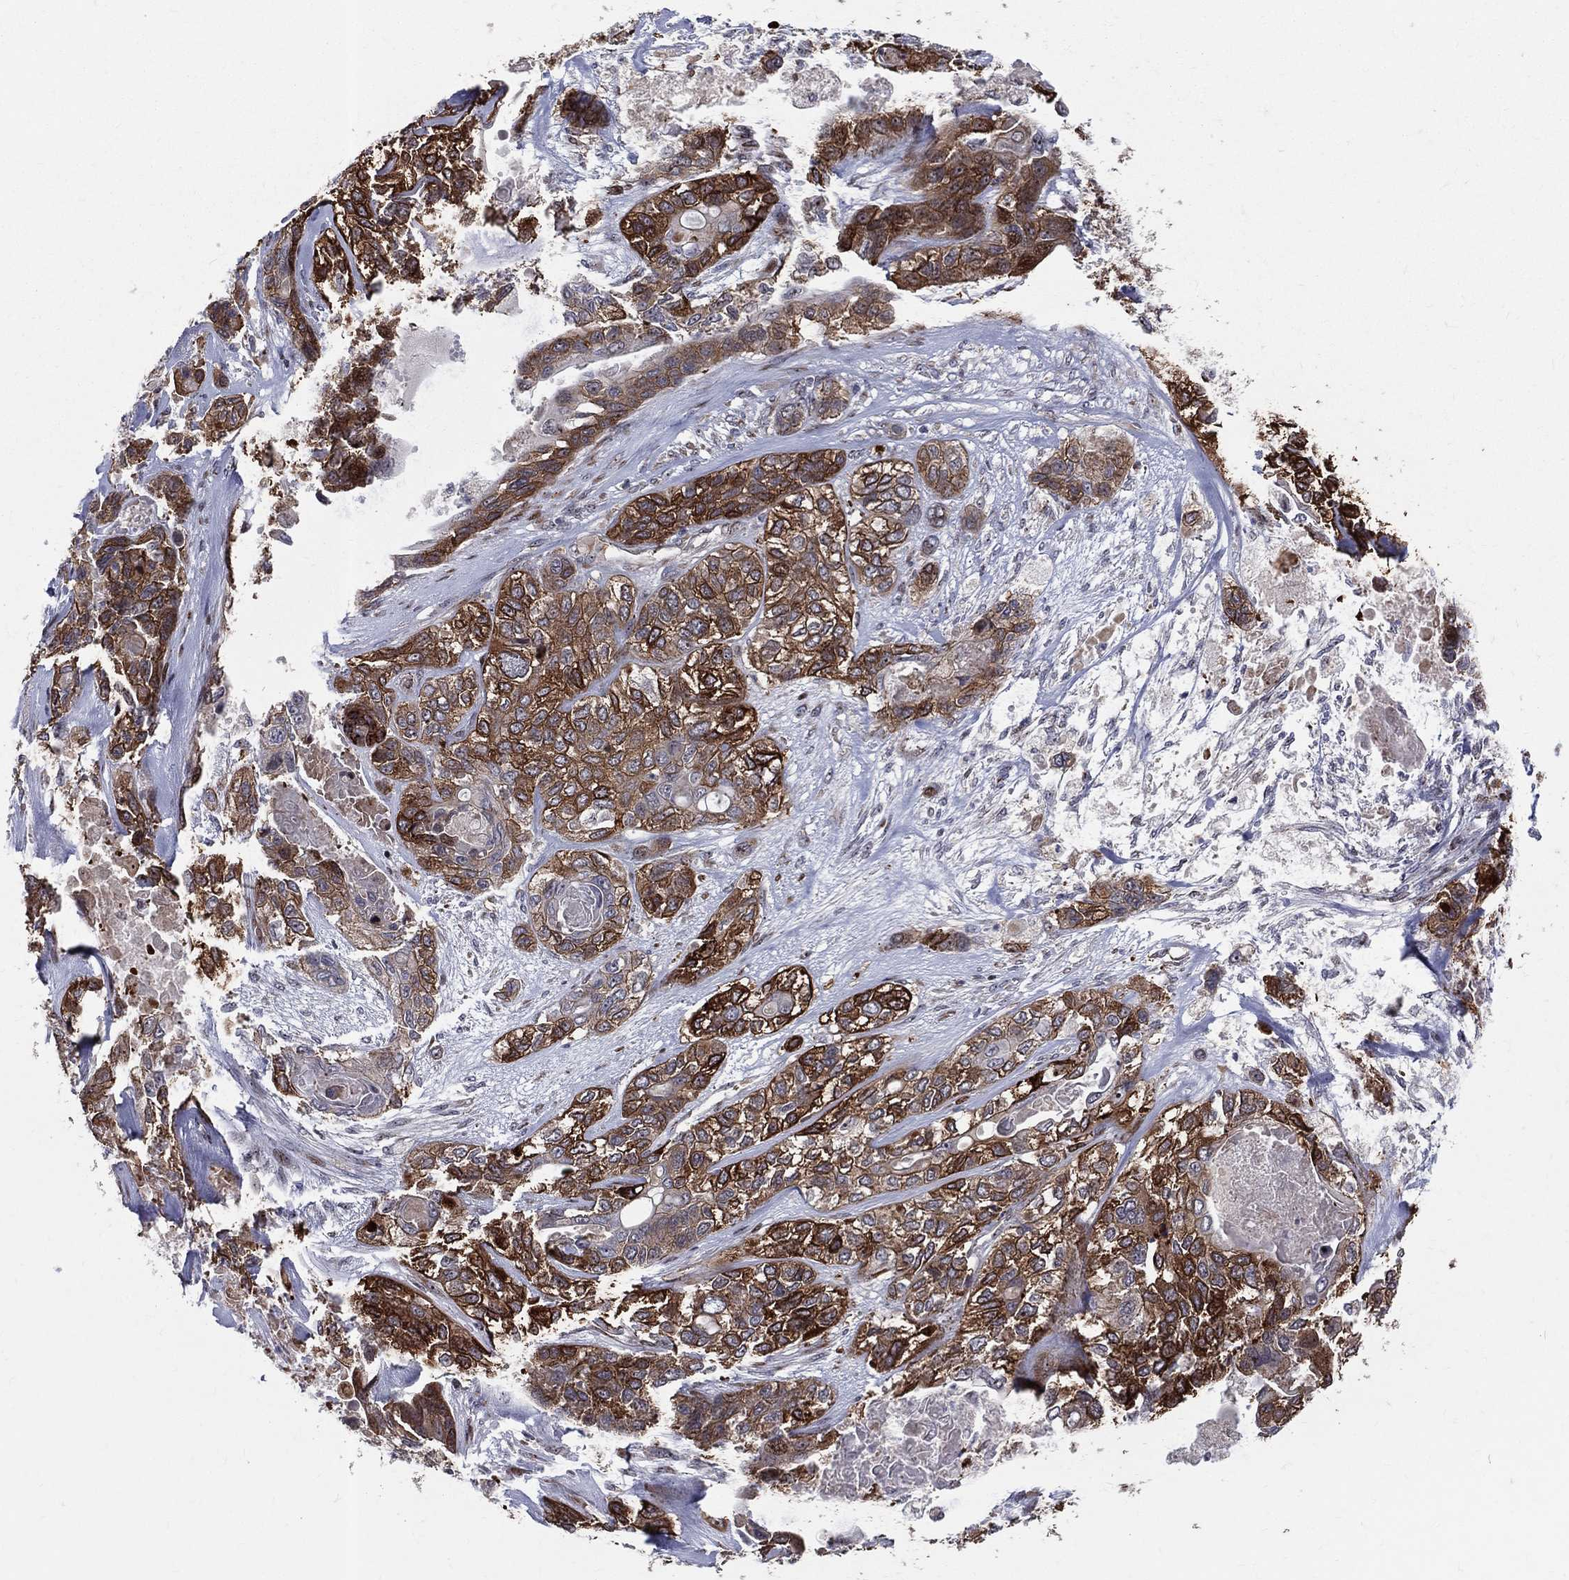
{"staining": {"intensity": "strong", "quantity": "25%-75%", "location": "cytoplasmic/membranous"}, "tissue": "lung cancer", "cell_type": "Tumor cells", "image_type": "cancer", "snomed": [{"axis": "morphology", "description": "Squamous cell carcinoma, NOS"}, {"axis": "topography", "description": "Lung"}], "caption": "This micrograph demonstrates immunohistochemistry (IHC) staining of lung cancer (squamous cell carcinoma), with high strong cytoplasmic/membranous positivity in about 25%-75% of tumor cells.", "gene": "VHL", "patient": {"sex": "female", "age": 70}}